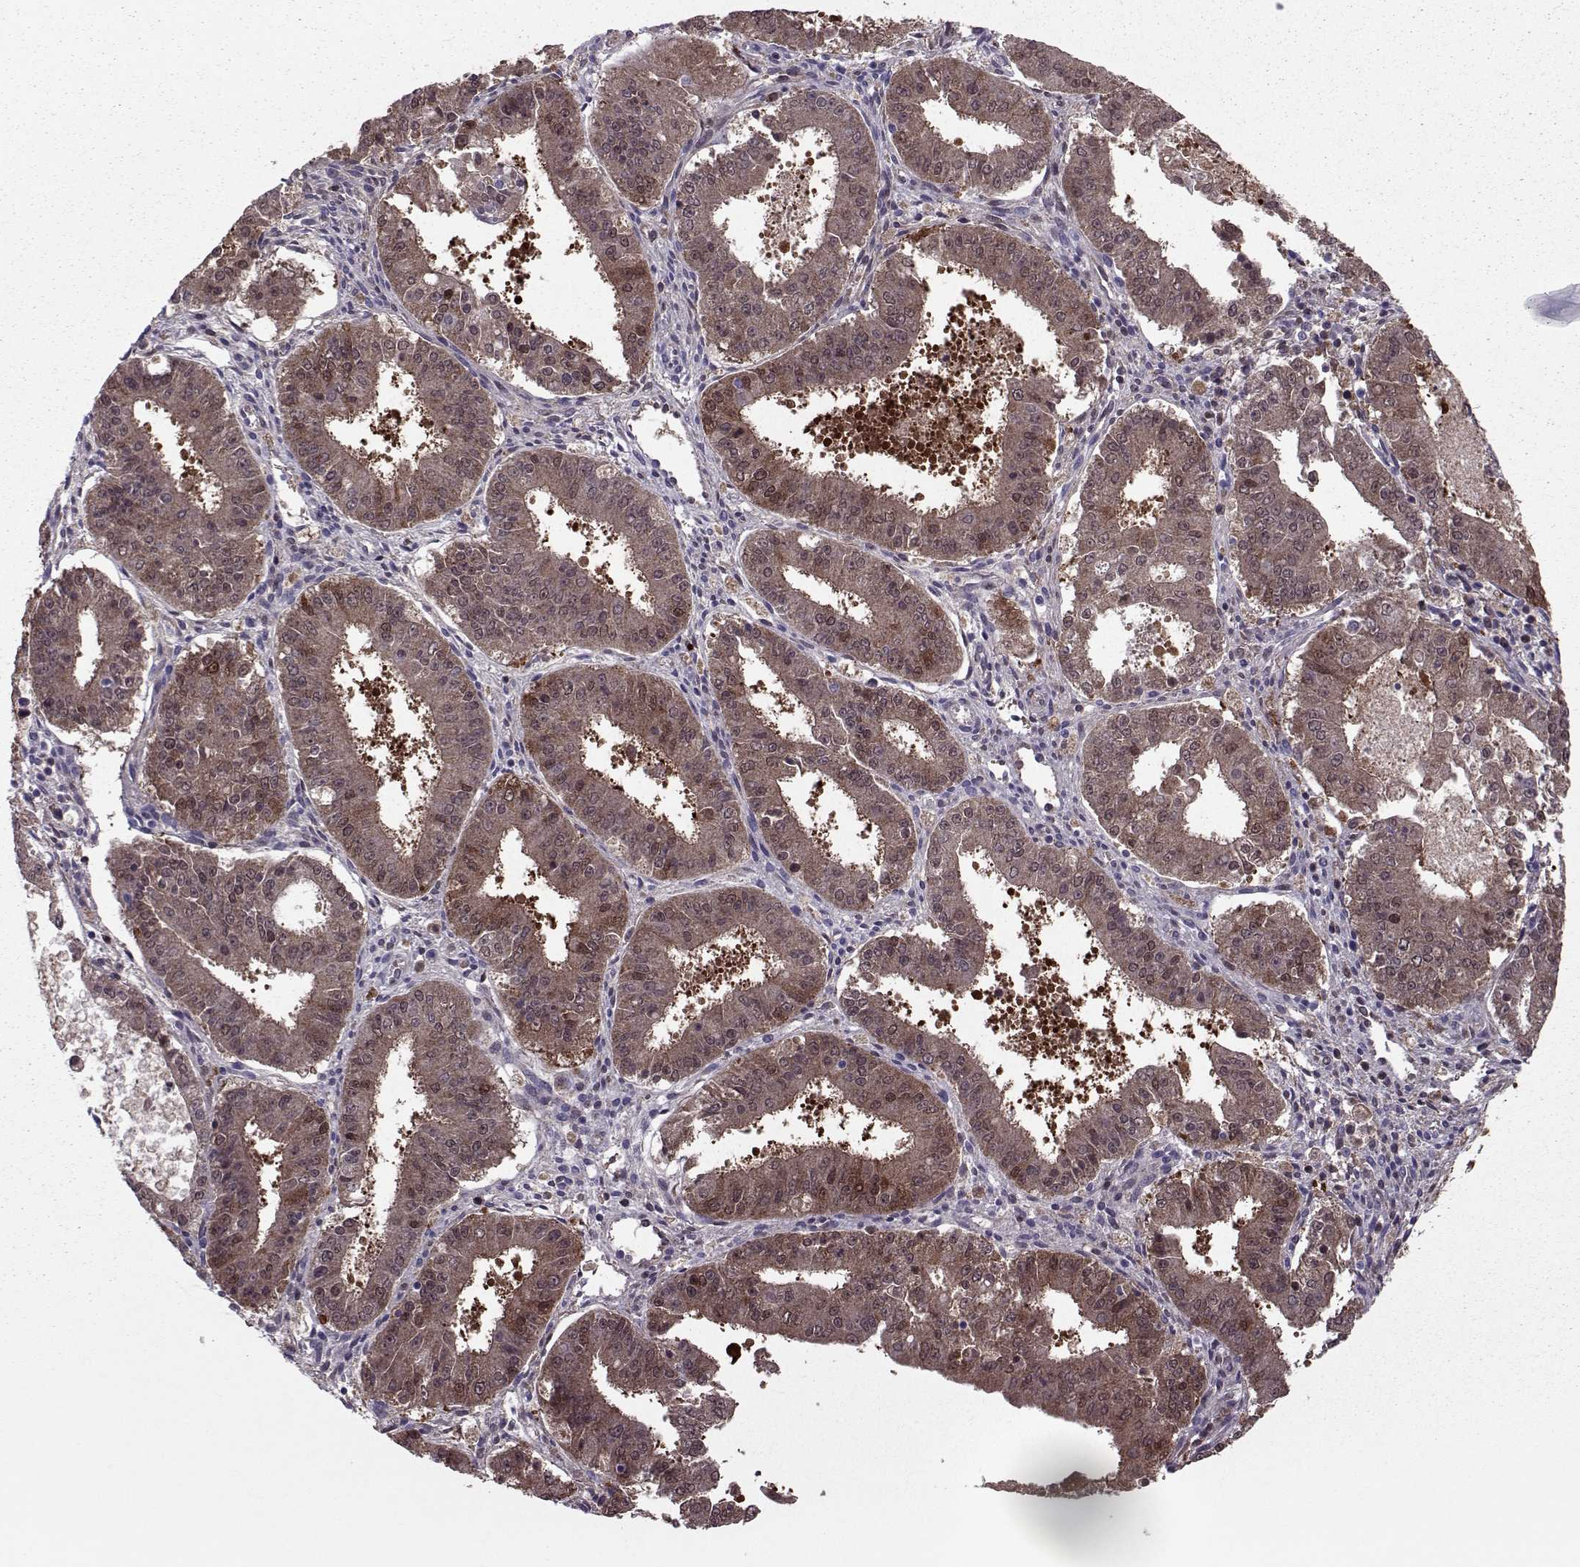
{"staining": {"intensity": "moderate", "quantity": ">75%", "location": "cytoplasmic/membranous,nuclear"}, "tissue": "ovarian cancer", "cell_type": "Tumor cells", "image_type": "cancer", "snomed": [{"axis": "morphology", "description": "Carcinoma, endometroid"}, {"axis": "topography", "description": "Ovary"}], "caption": "Immunohistochemistry (IHC) photomicrograph of human ovarian endometroid carcinoma stained for a protein (brown), which demonstrates medium levels of moderate cytoplasmic/membranous and nuclear expression in approximately >75% of tumor cells.", "gene": "ASRGL1", "patient": {"sex": "female", "age": 42}}